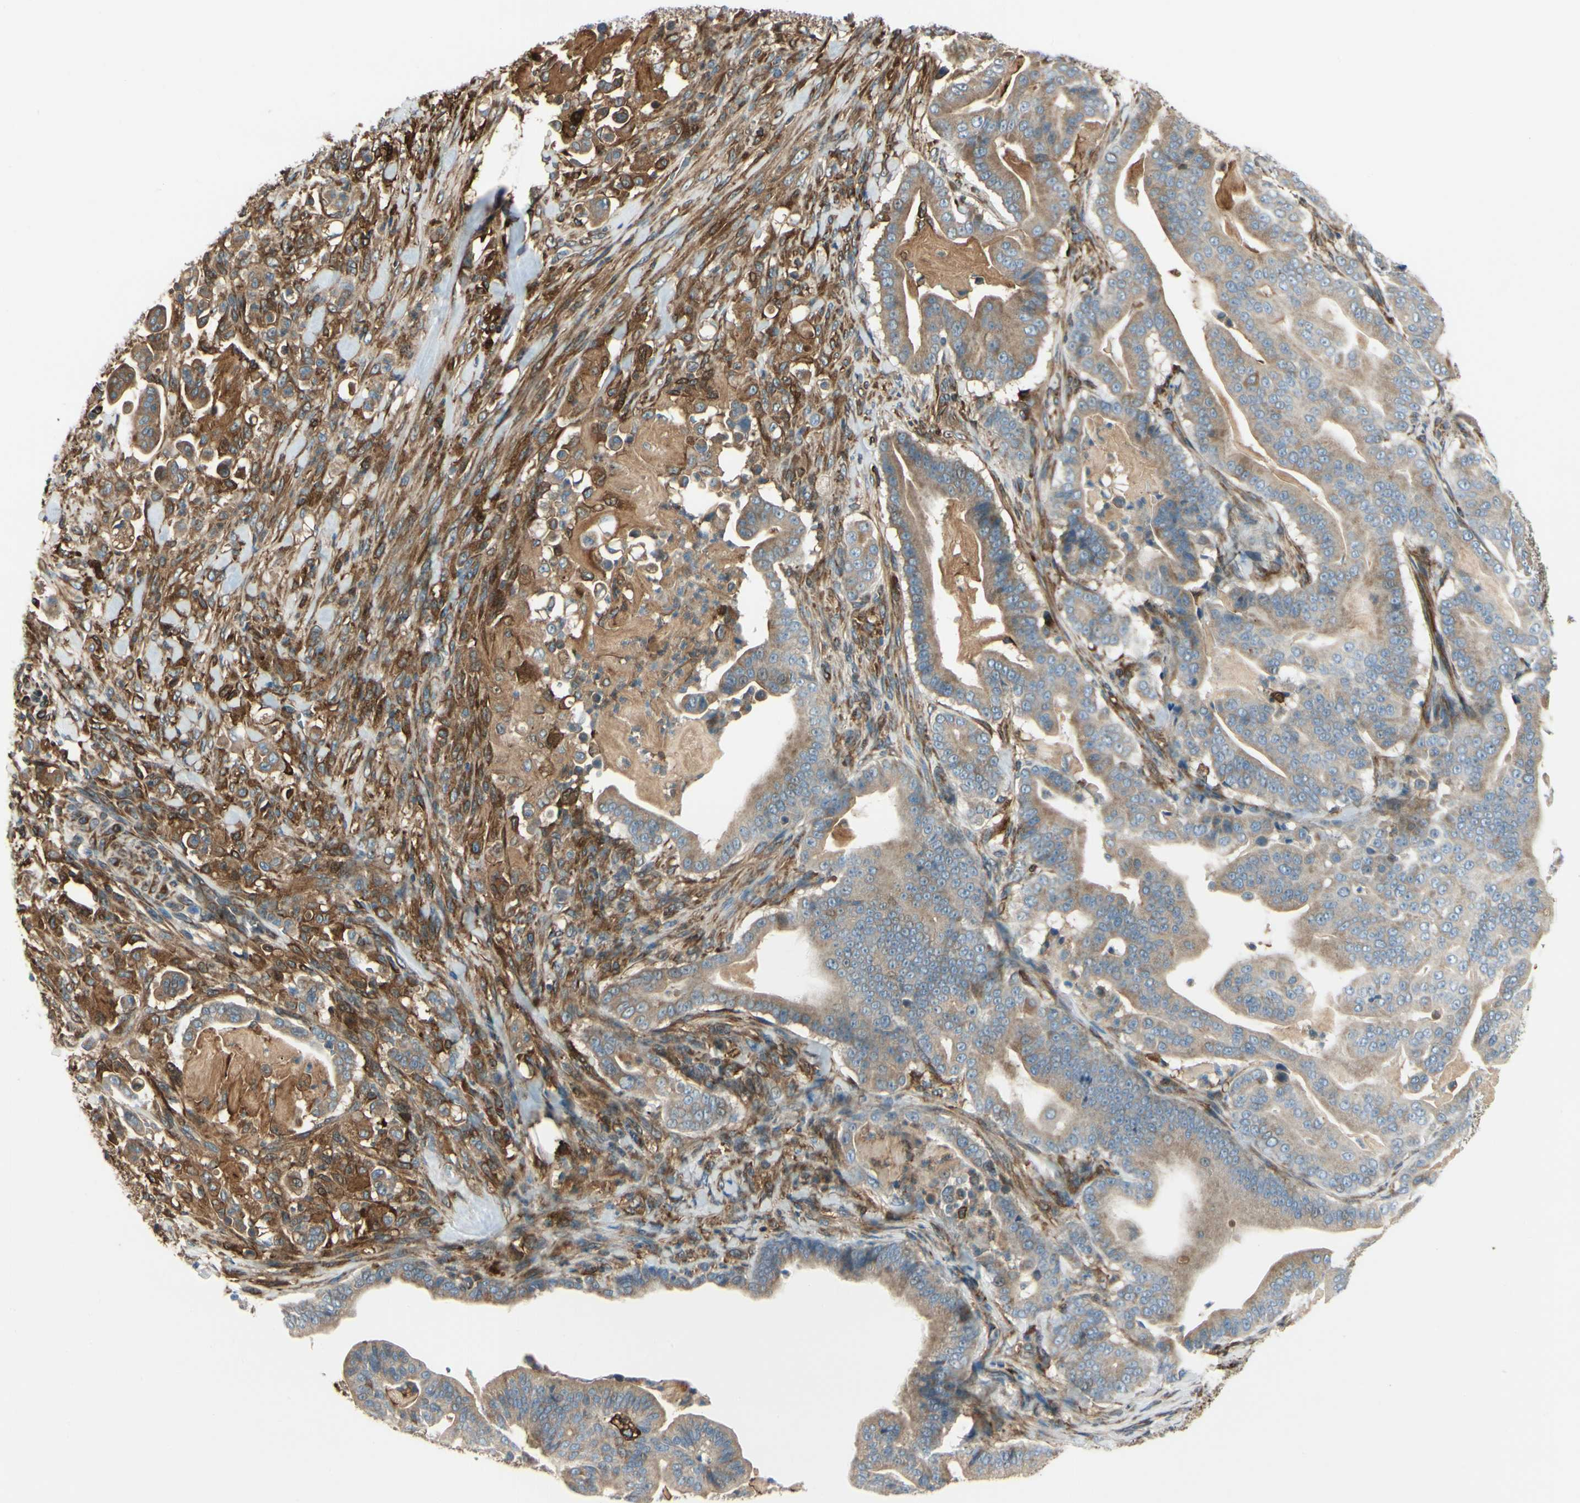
{"staining": {"intensity": "weak", "quantity": ">75%", "location": "cytoplasmic/membranous"}, "tissue": "pancreatic cancer", "cell_type": "Tumor cells", "image_type": "cancer", "snomed": [{"axis": "morphology", "description": "Adenocarcinoma, NOS"}, {"axis": "topography", "description": "Pancreas"}], "caption": "Weak cytoplasmic/membranous expression for a protein is present in about >75% of tumor cells of adenocarcinoma (pancreatic) using immunohistochemistry (IHC).", "gene": "FTH1", "patient": {"sex": "male", "age": 63}}